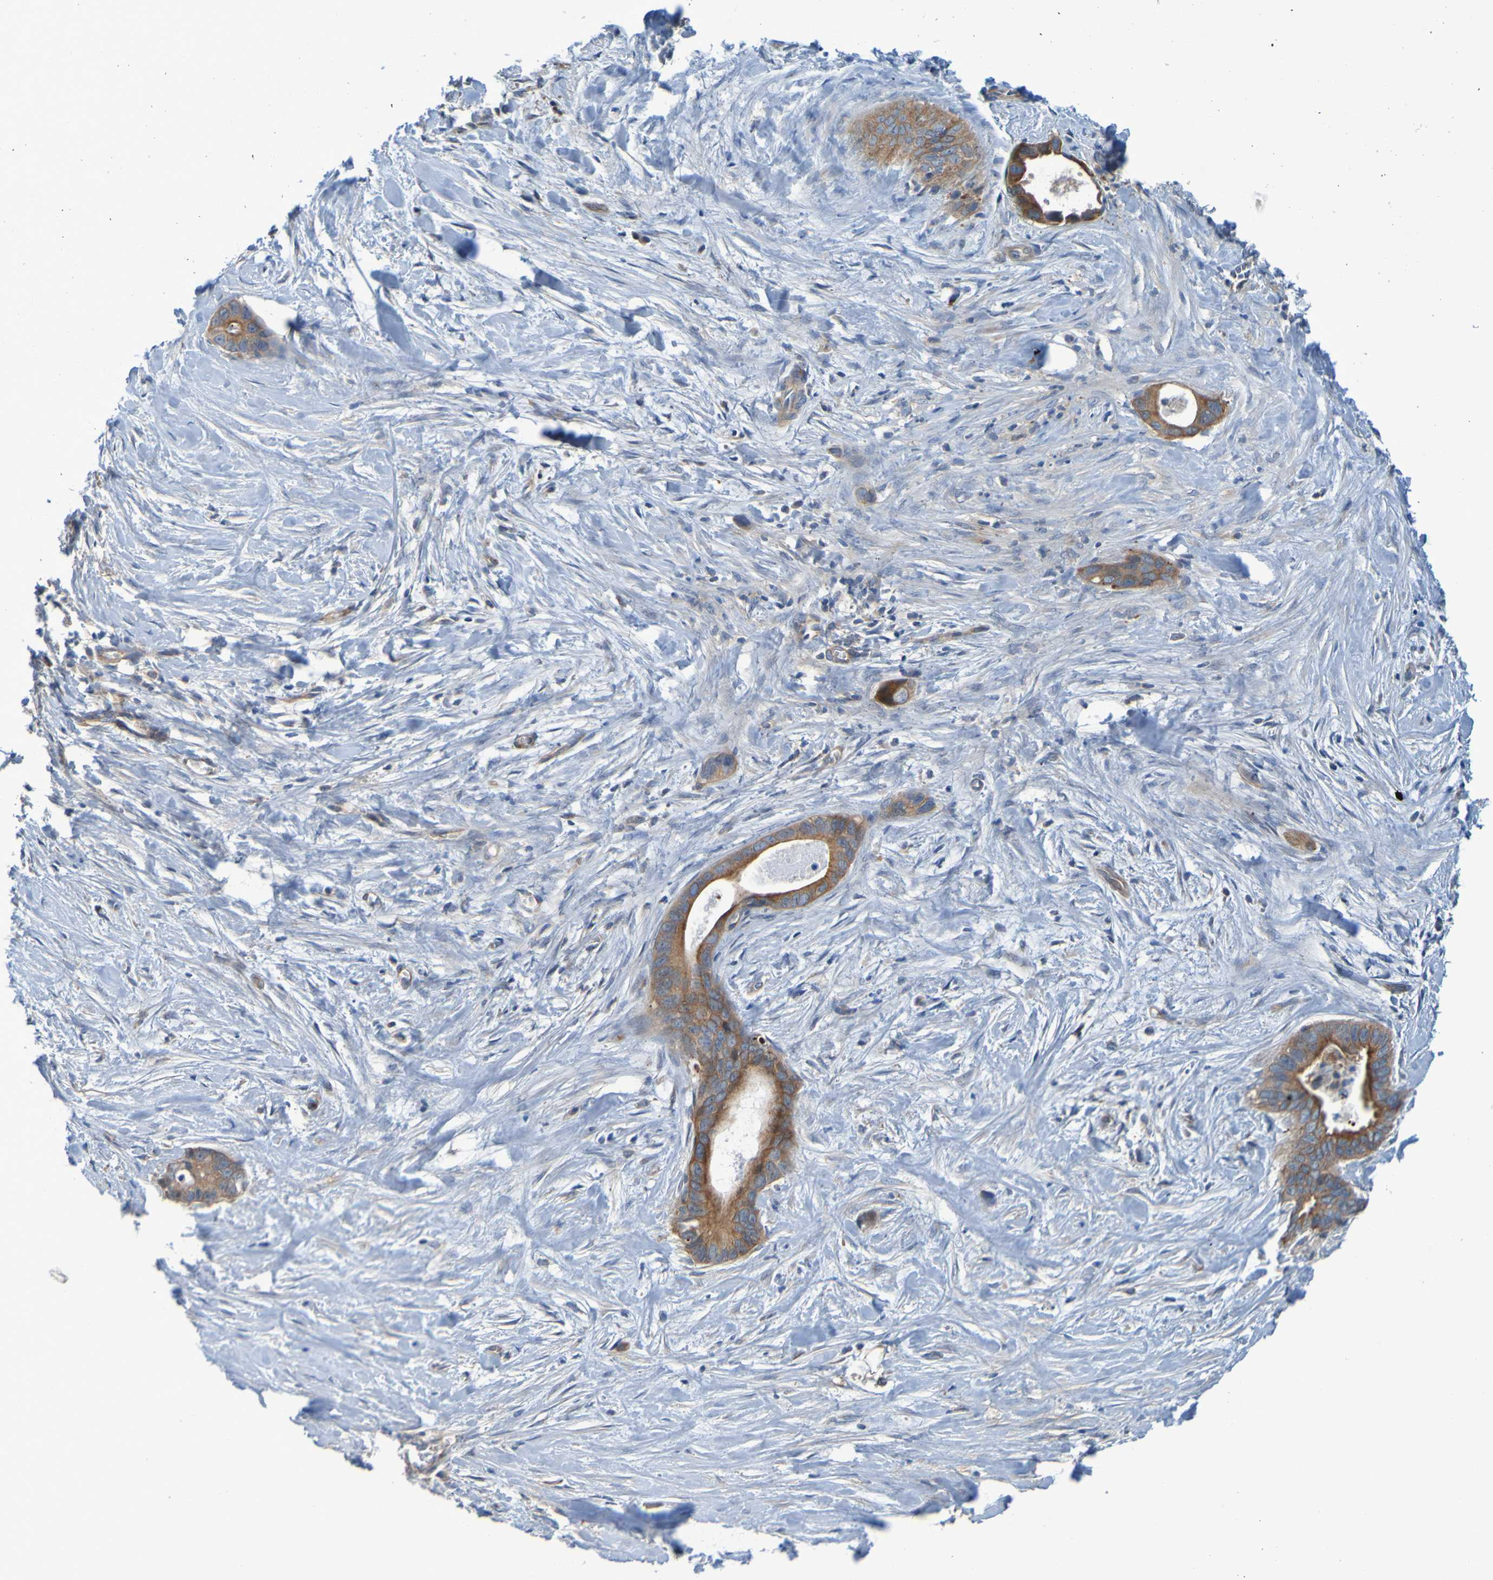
{"staining": {"intensity": "moderate", "quantity": ">75%", "location": "cytoplasmic/membranous"}, "tissue": "liver cancer", "cell_type": "Tumor cells", "image_type": "cancer", "snomed": [{"axis": "morphology", "description": "Cholangiocarcinoma"}, {"axis": "topography", "description": "Liver"}], "caption": "This micrograph demonstrates liver cholangiocarcinoma stained with immunohistochemistry to label a protein in brown. The cytoplasmic/membranous of tumor cells show moderate positivity for the protein. Nuclei are counter-stained blue.", "gene": "NPRL3", "patient": {"sex": "female", "age": 55}}